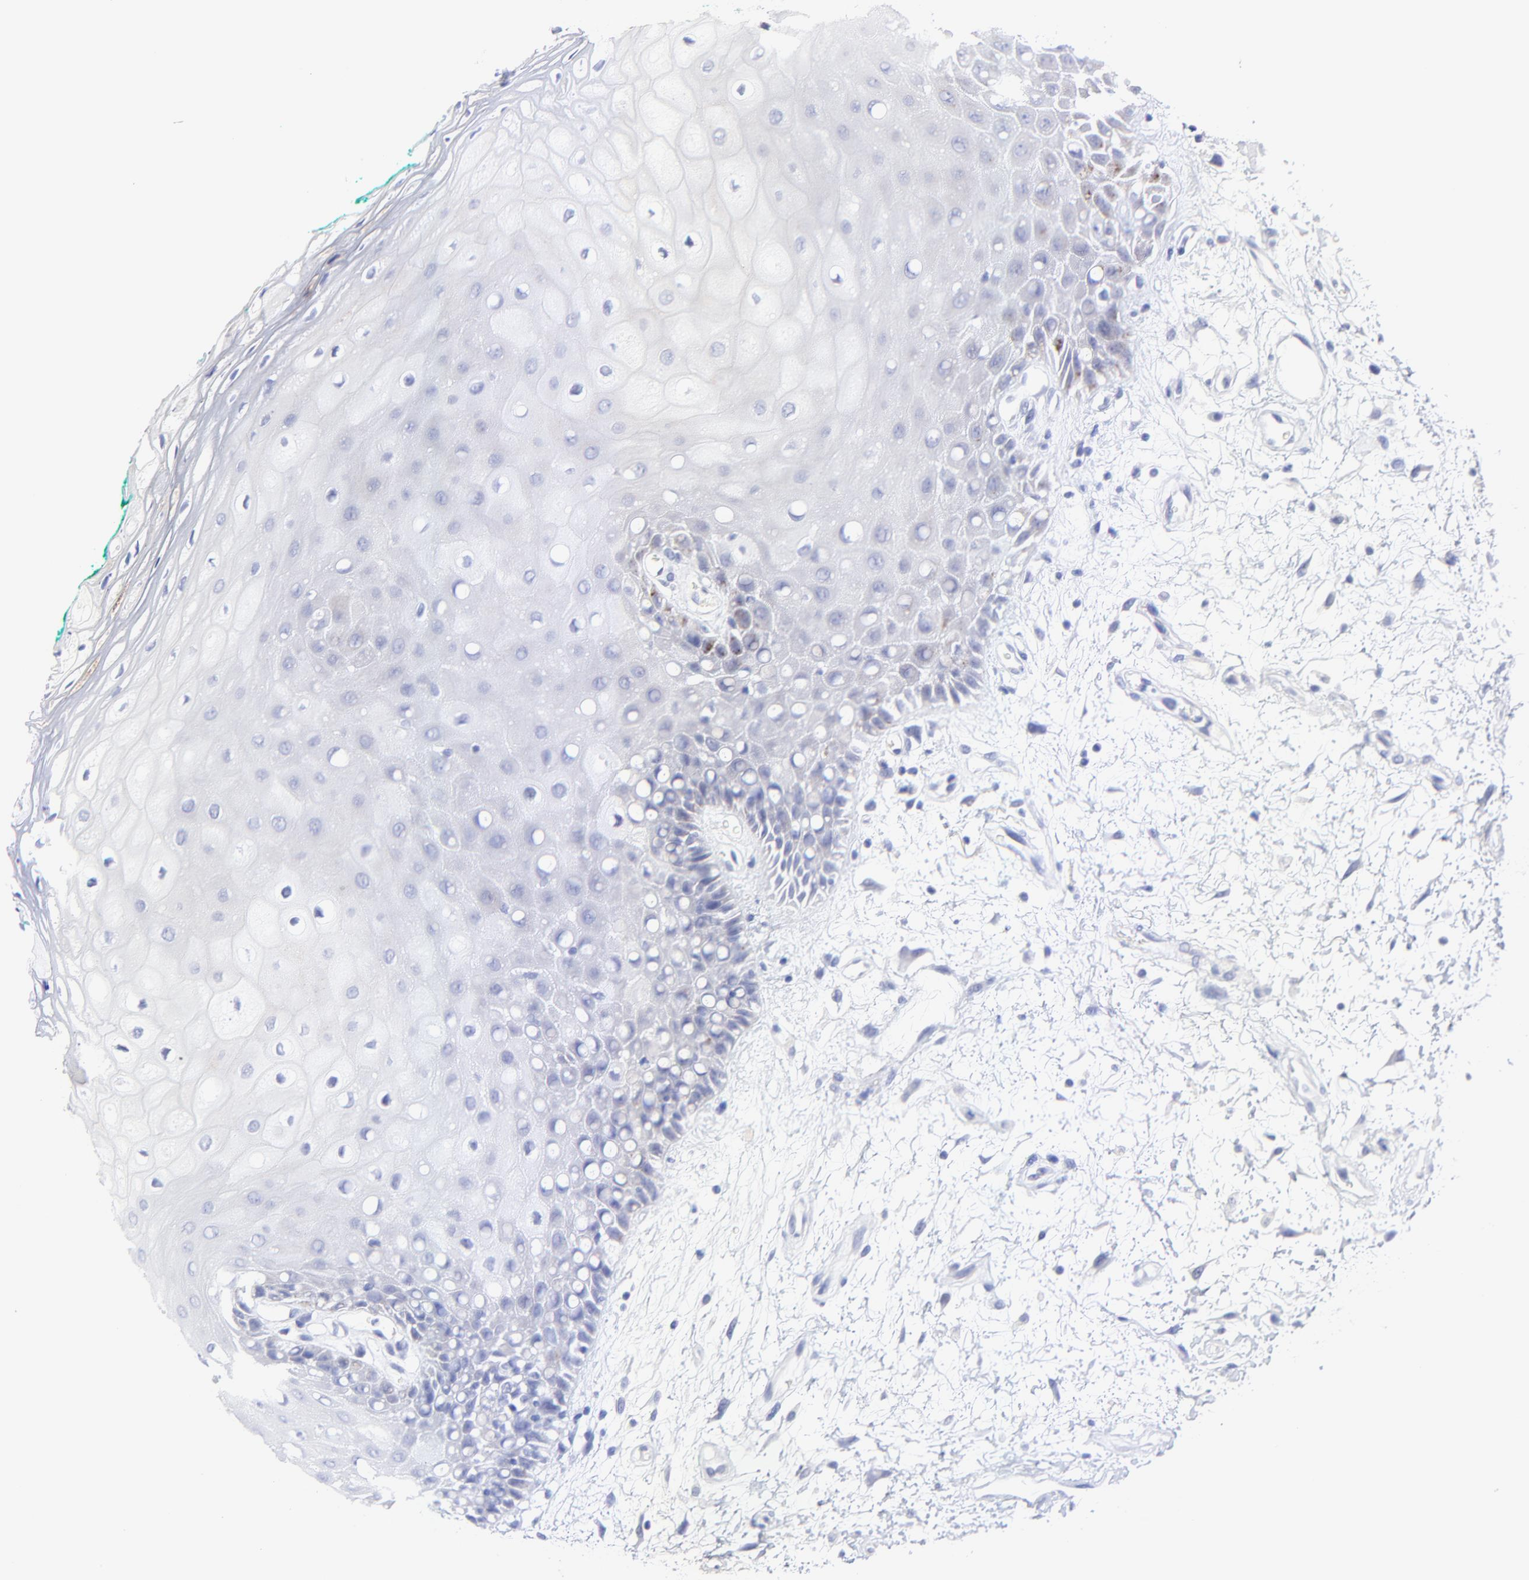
{"staining": {"intensity": "negative", "quantity": "none", "location": "none"}, "tissue": "oral mucosa", "cell_type": "Squamous epithelial cells", "image_type": "normal", "snomed": [{"axis": "morphology", "description": "Normal tissue, NOS"}, {"axis": "morphology", "description": "Squamous cell carcinoma, NOS"}, {"axis": "topography", "description": "Skeletal muscle"}, {"axis": "topography", "description": "Oral tissue"}, {"axis": "topography", "description": "Head-Neck"}], "caption": "Immunohistochemical staining of benign human oral mucosa displays no significant expression in squamous epithelial cells.", "gene": "ZNF747", "patient": {"sex": "female", "age": 84}}